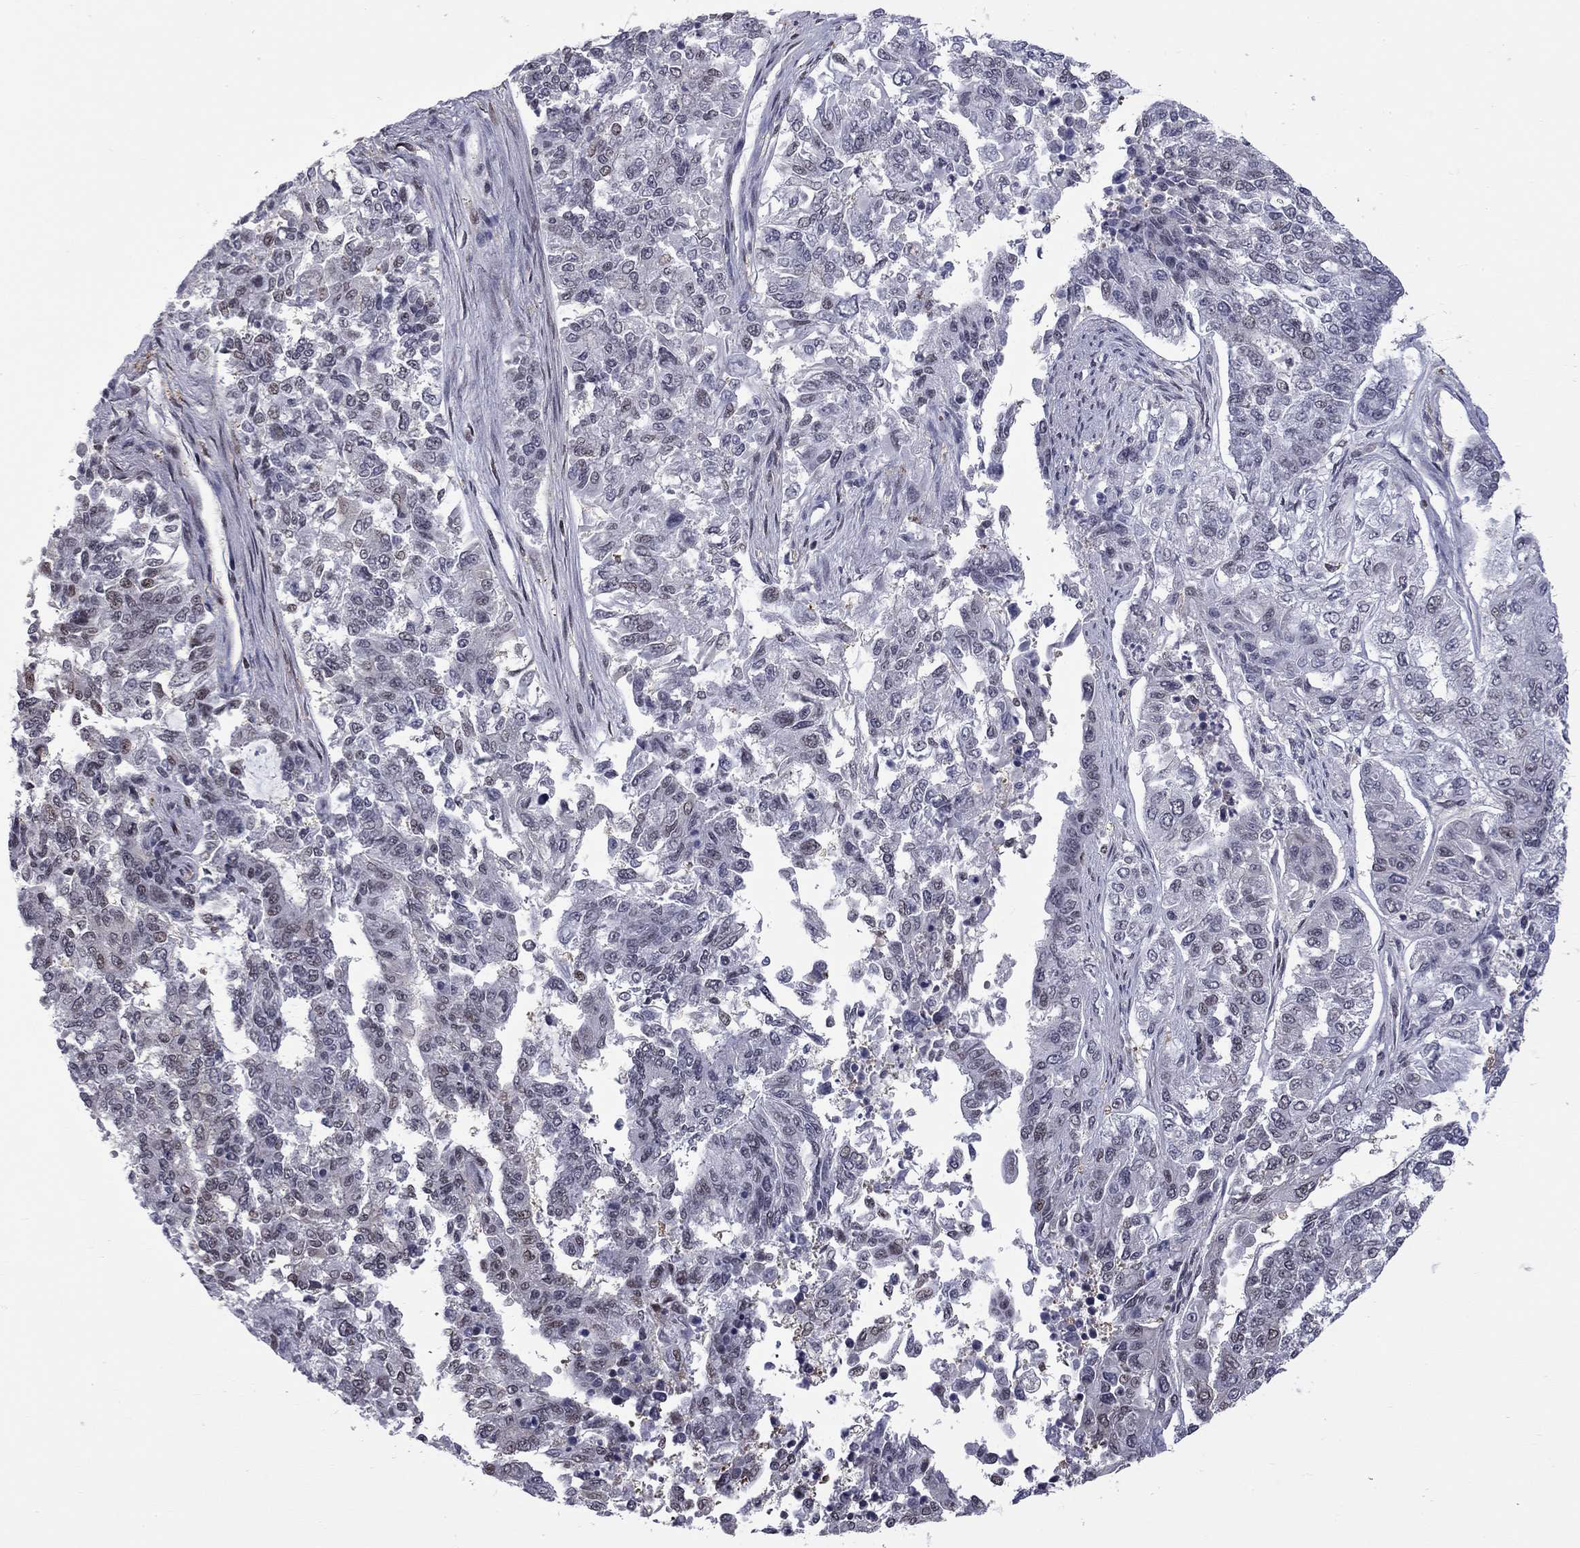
{"staining": {"intensity": "negative", "quantity": "none", "location": "none"}, "tissue": "endometrial cancer", "cell_type": "Tumor cells", "image_type": "cancer", "snomed": [{"axis": "morphology", "description": "Adenocarcinoma, NOS"}, {"axis": "topography", "description": "Uterus"}], "caption": "Tumor cells are negative for brown protein staining in adenocarcinoma (endometrial).", "gene": "RFWD3", "patient": {"sex": "female", "age": 59}}